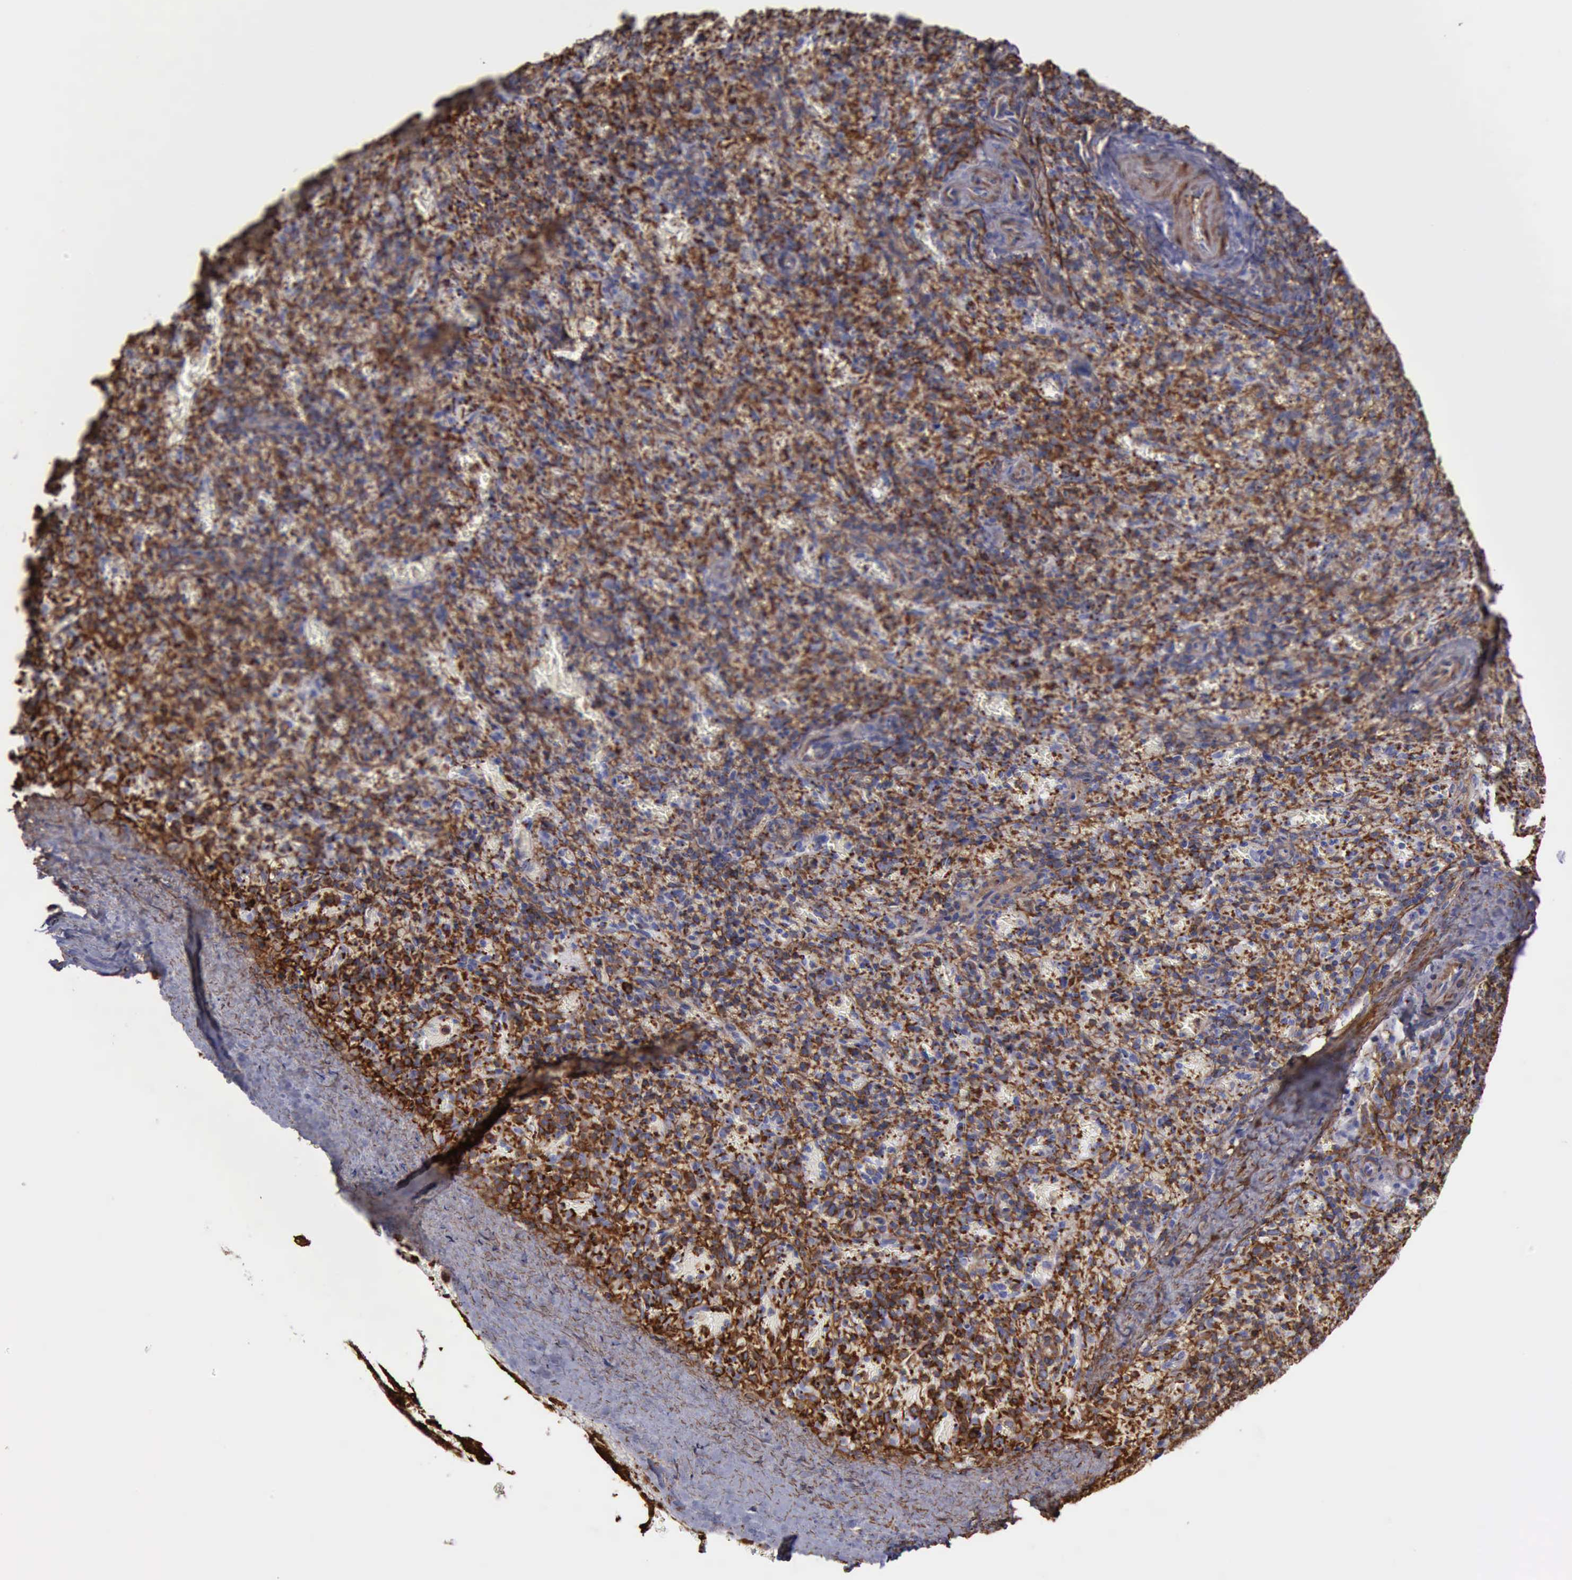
{"staining": {"intensity": "negative", "quantity": "none", "location": "none"}, "tissue": "spleen", "cell_type": "Cells in red pulp", "image_type": "normal", "snomed": [{"axis": "morphology", "description": "Normal tissue, NOS"}, {"axis": "topography", "description": "Spleen"}], "caption": "IHC image of unremarkable human spleen stained for a protein (brown), which demonstrates no positivity in cells in red pulp. (DAB IHC visualized using brightfield microscopy, high magnification).", "gene": "FLNA", "patient": {"sex": "female", "age": 50}}